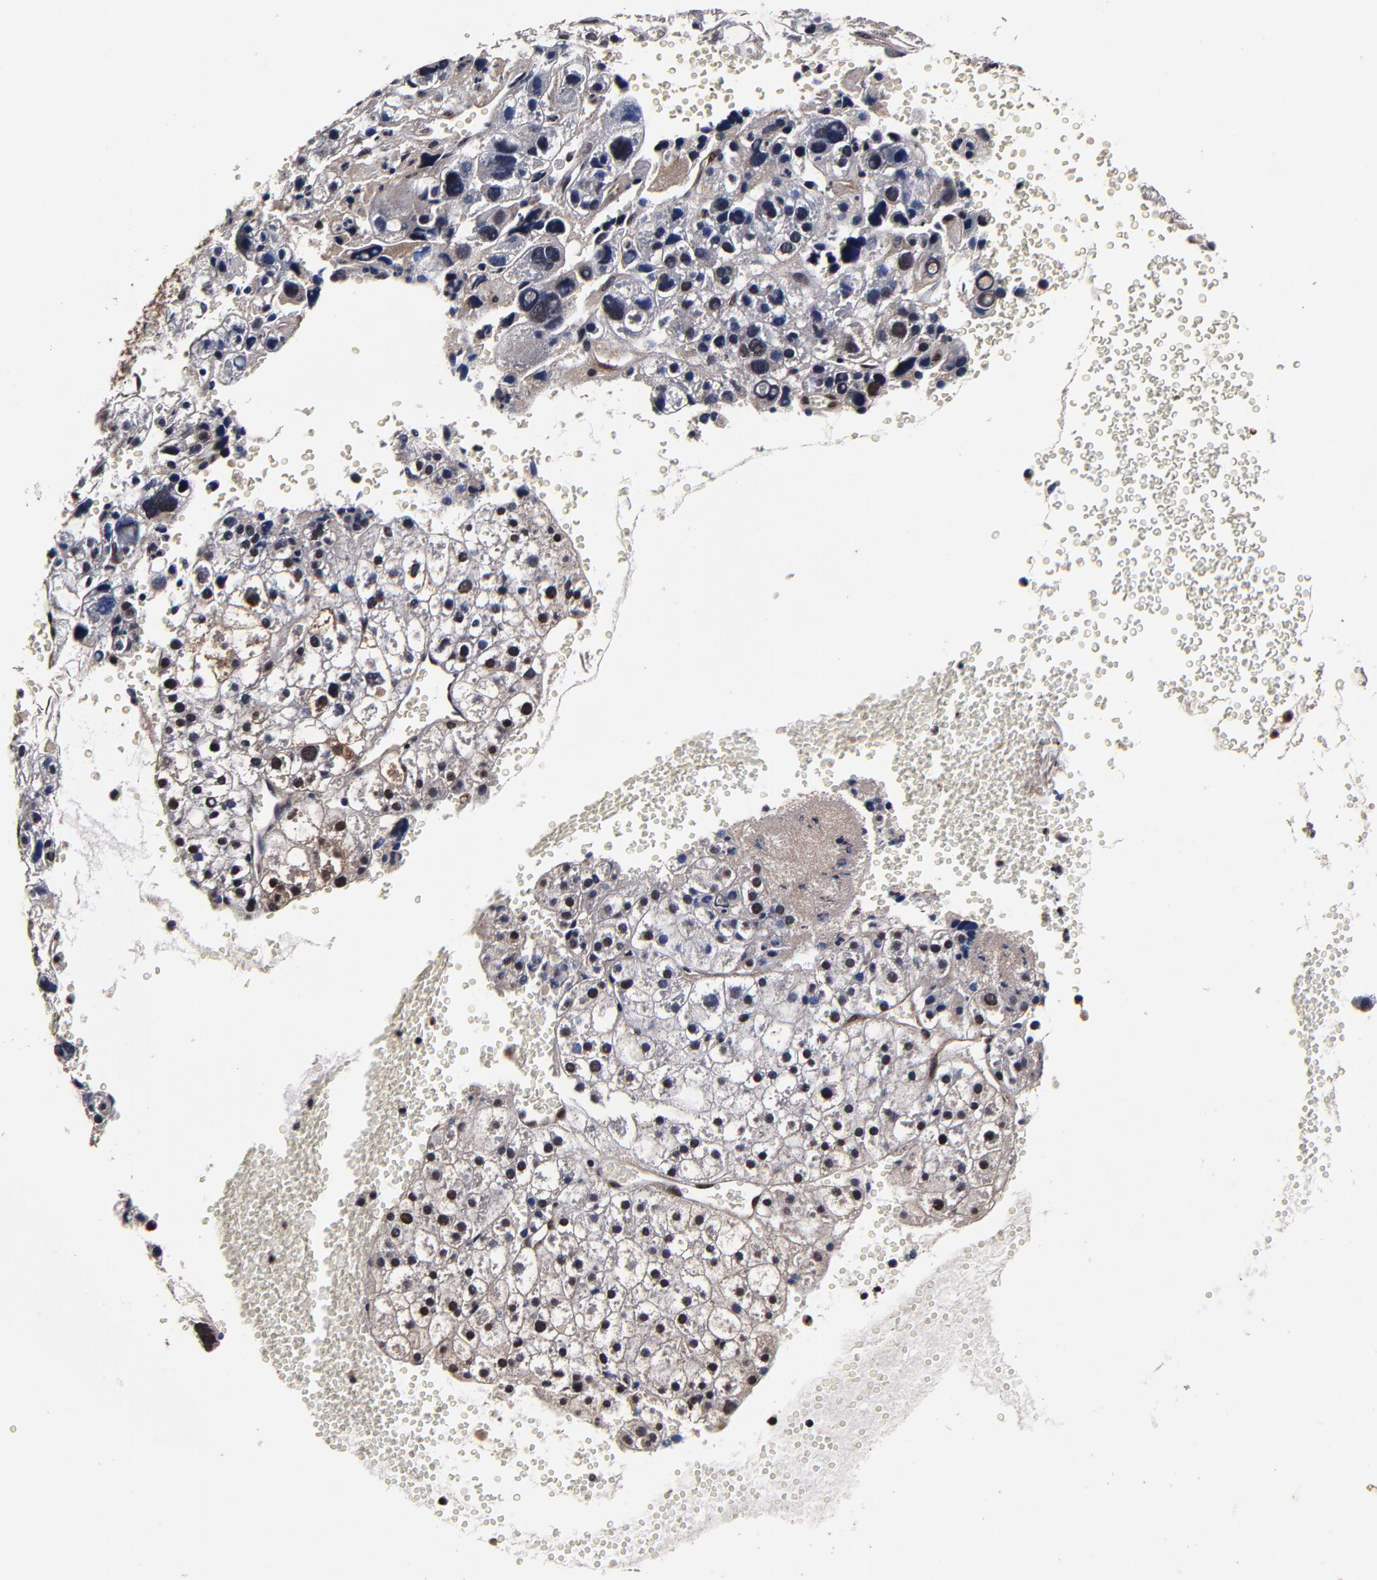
{"staining": {"intensity": "weak", "quantity": "<25%", "location": "cytoplasmic/membranous"}, "tissue": "liver cancer", "cell_type": "Tumor cells", "image_type": "cancer", "snomed": [{"axis": "morphology", "description": "Carcinoma, Hepatocellular, NOS"}, {"axis": "topography", "description": "Liver"}], "caption": "Tumor cells show no significant positivity in liver cancer.", "gene": "MMP15", "patient": {"sex": "female", "age": 85}}